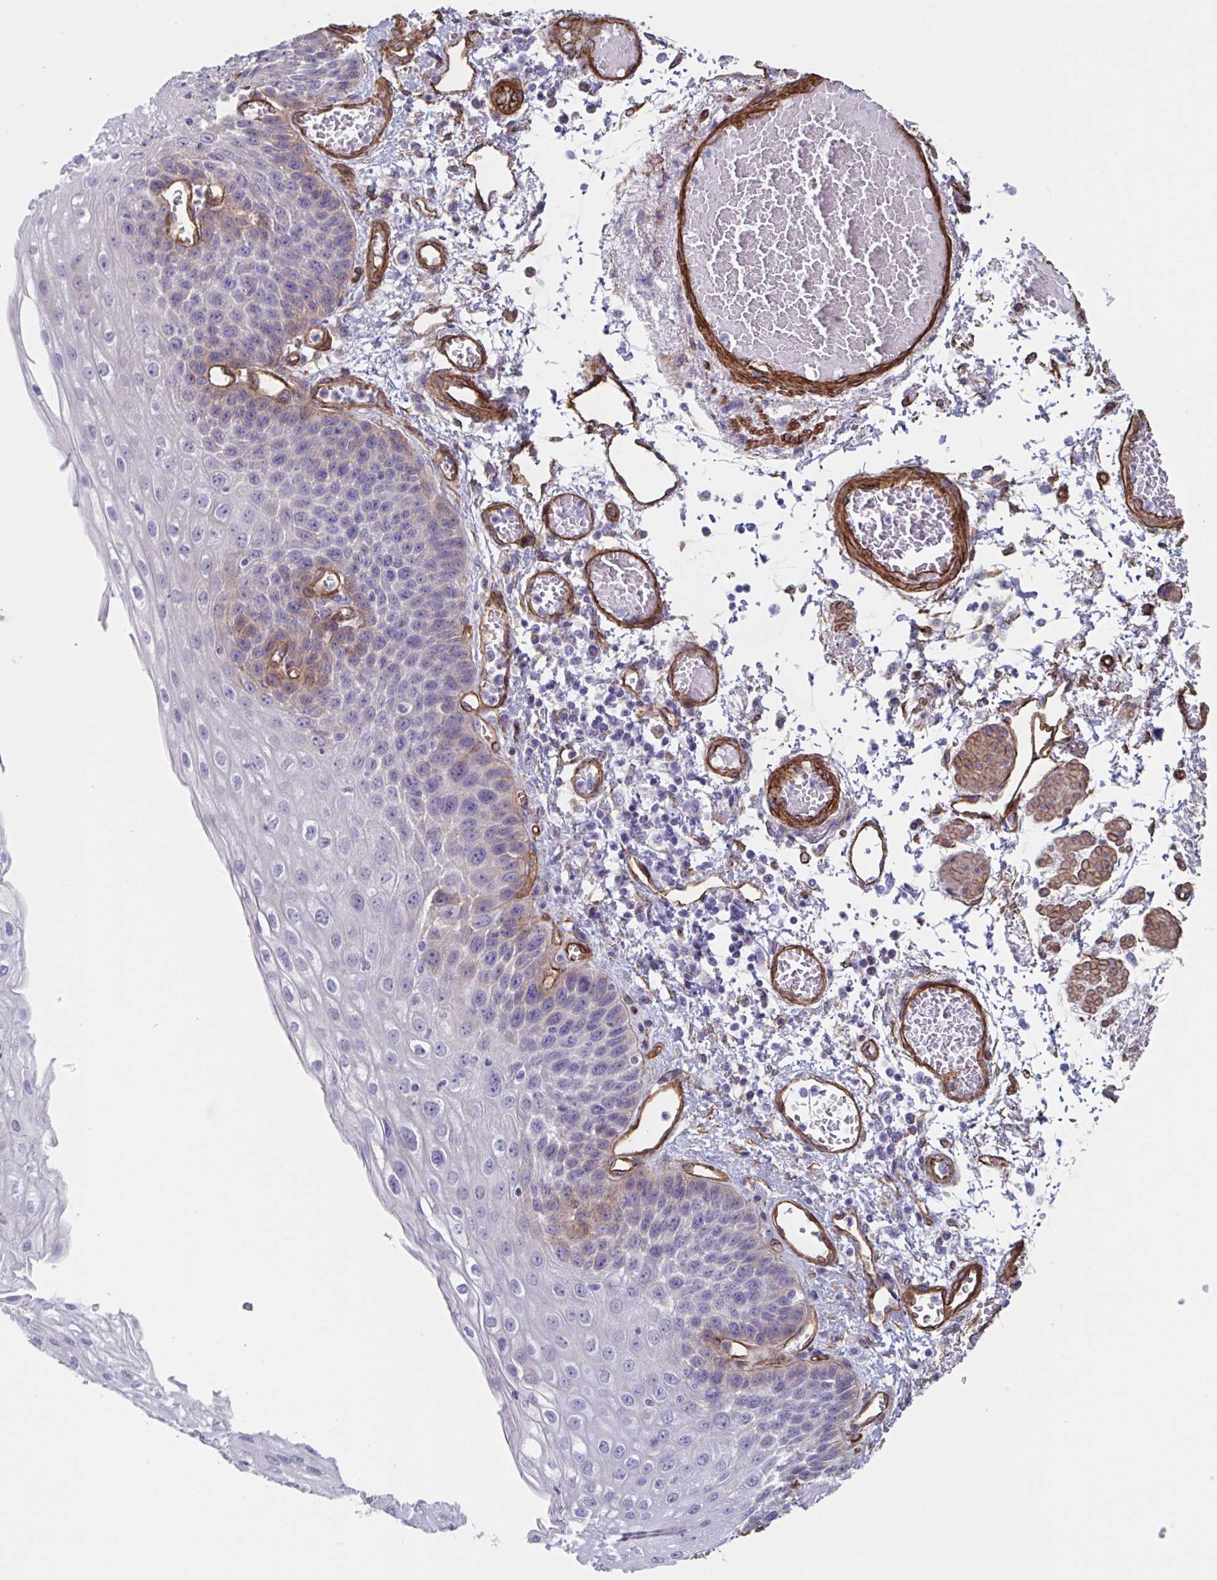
{"staining": {"intensity": "moderate", "quantity": "<25%", "location": "cytoplasmic/membranous"}, "tissue": "esophagus", "cell_type": "Squamous epithelial cells", "image_type": "normal", "snomed": [{"axis": "morphology", "description": "Normal tissue, NOS"}, {"axis": "morphology", "description": "Adenocarcinoma, NOS"}, {"axis": "topography", "description": "Esophagus"}], "caption": "This histopathology image exhibits immunohistochemistry (IHC) staining of benign esophagus, with low moderate cytoplasmic/membranous staining in approximately <25% of squamous epithelial cells.", "gene": "CITED4", "patient": {"sex": "male", "age": 81}}